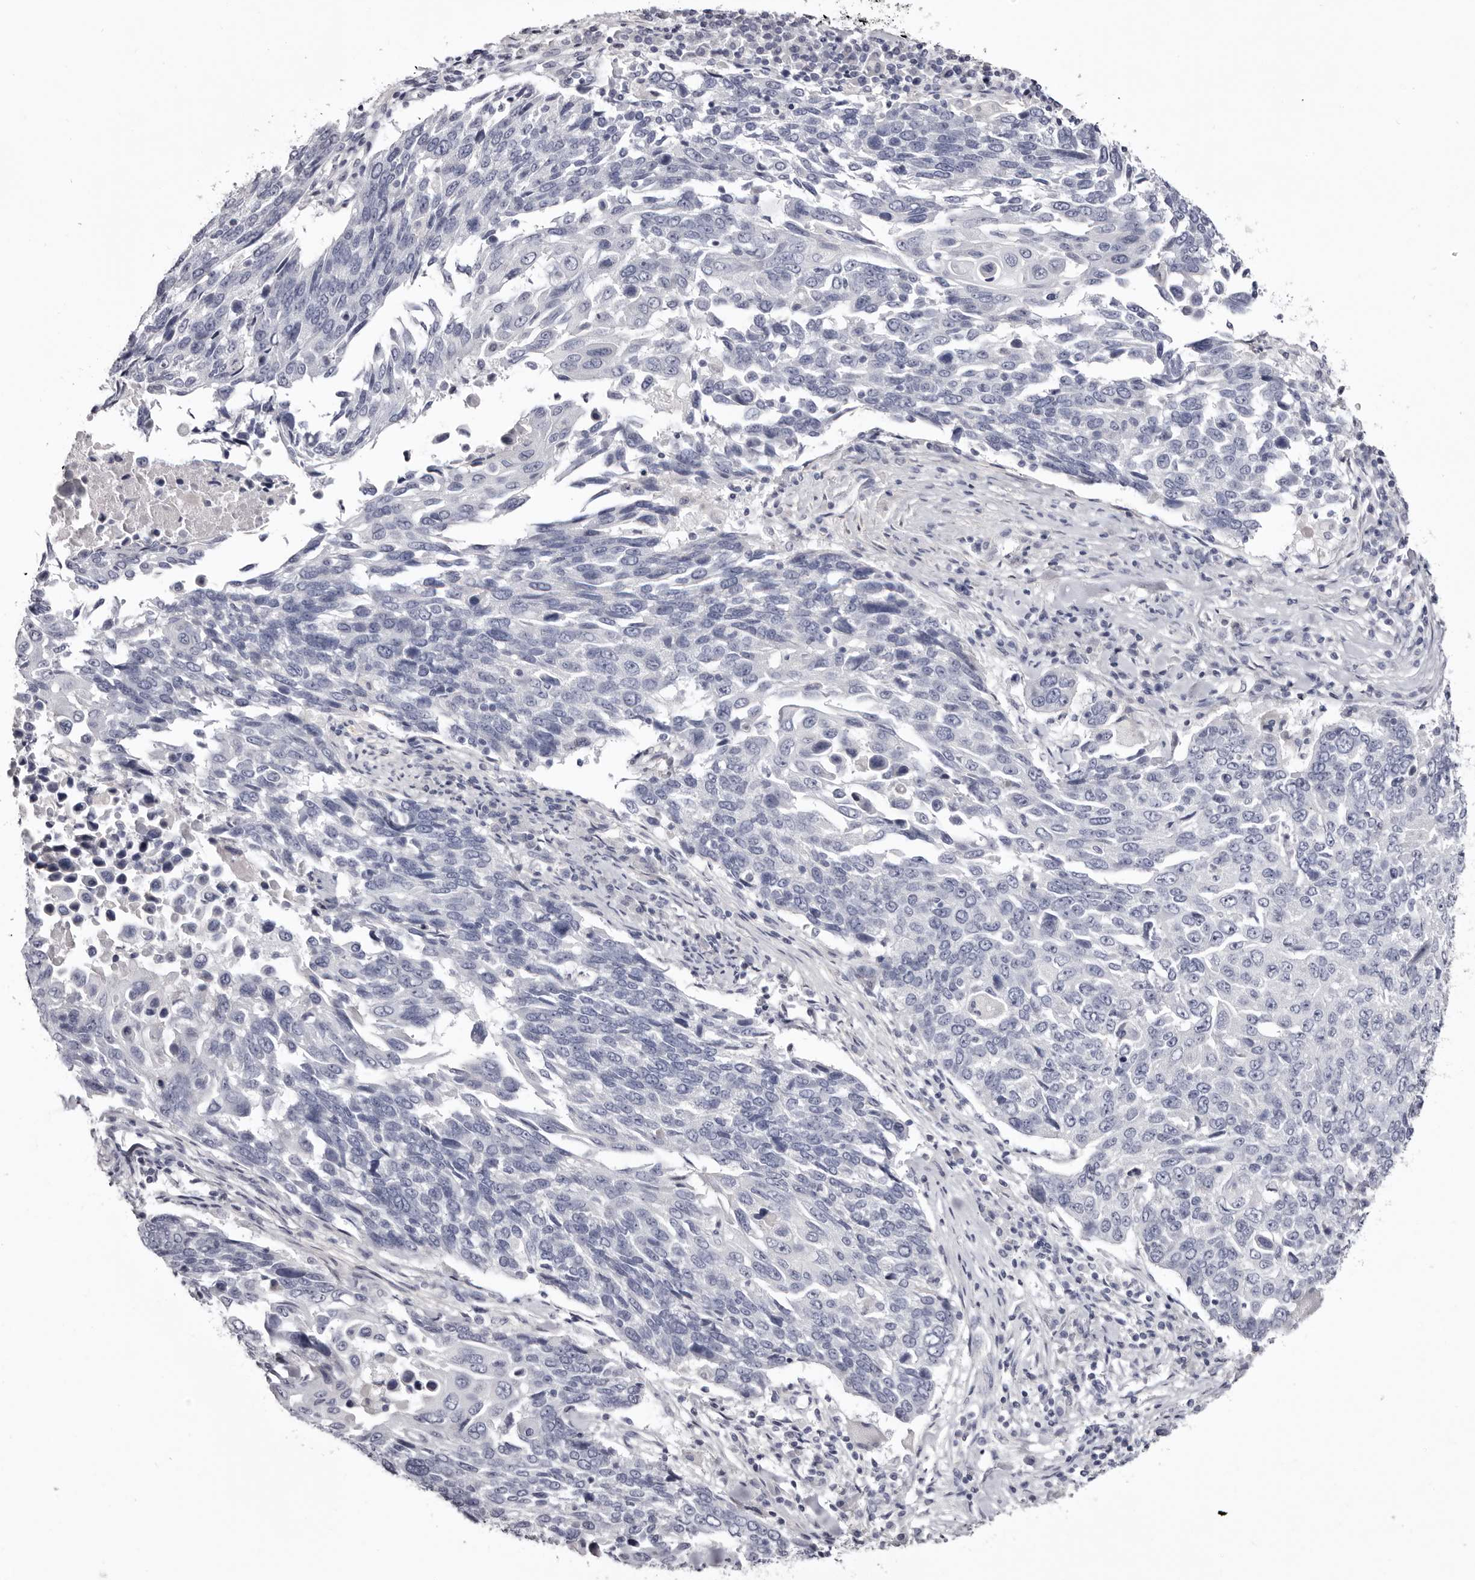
{"staining": {"intensity": "negative", "quantity": "none", "location": "none"}, "tissue": "lung cancer", "cell_type": "Tumor cells", "image_type": "cancer", "snomed": [{"axis": "morphology", "description": "Squamous cell carcinoma, NOS"}, {"axis": "topography", "description": "Lung"}], "caption": "High power microscopy histopathology image of an IHC photomicrograph of squamous cell carcinoma (lung), revealing no significant expression in tumor cells.", "gene": "CA6", "patient": {"sex": "male", "age": 66}}